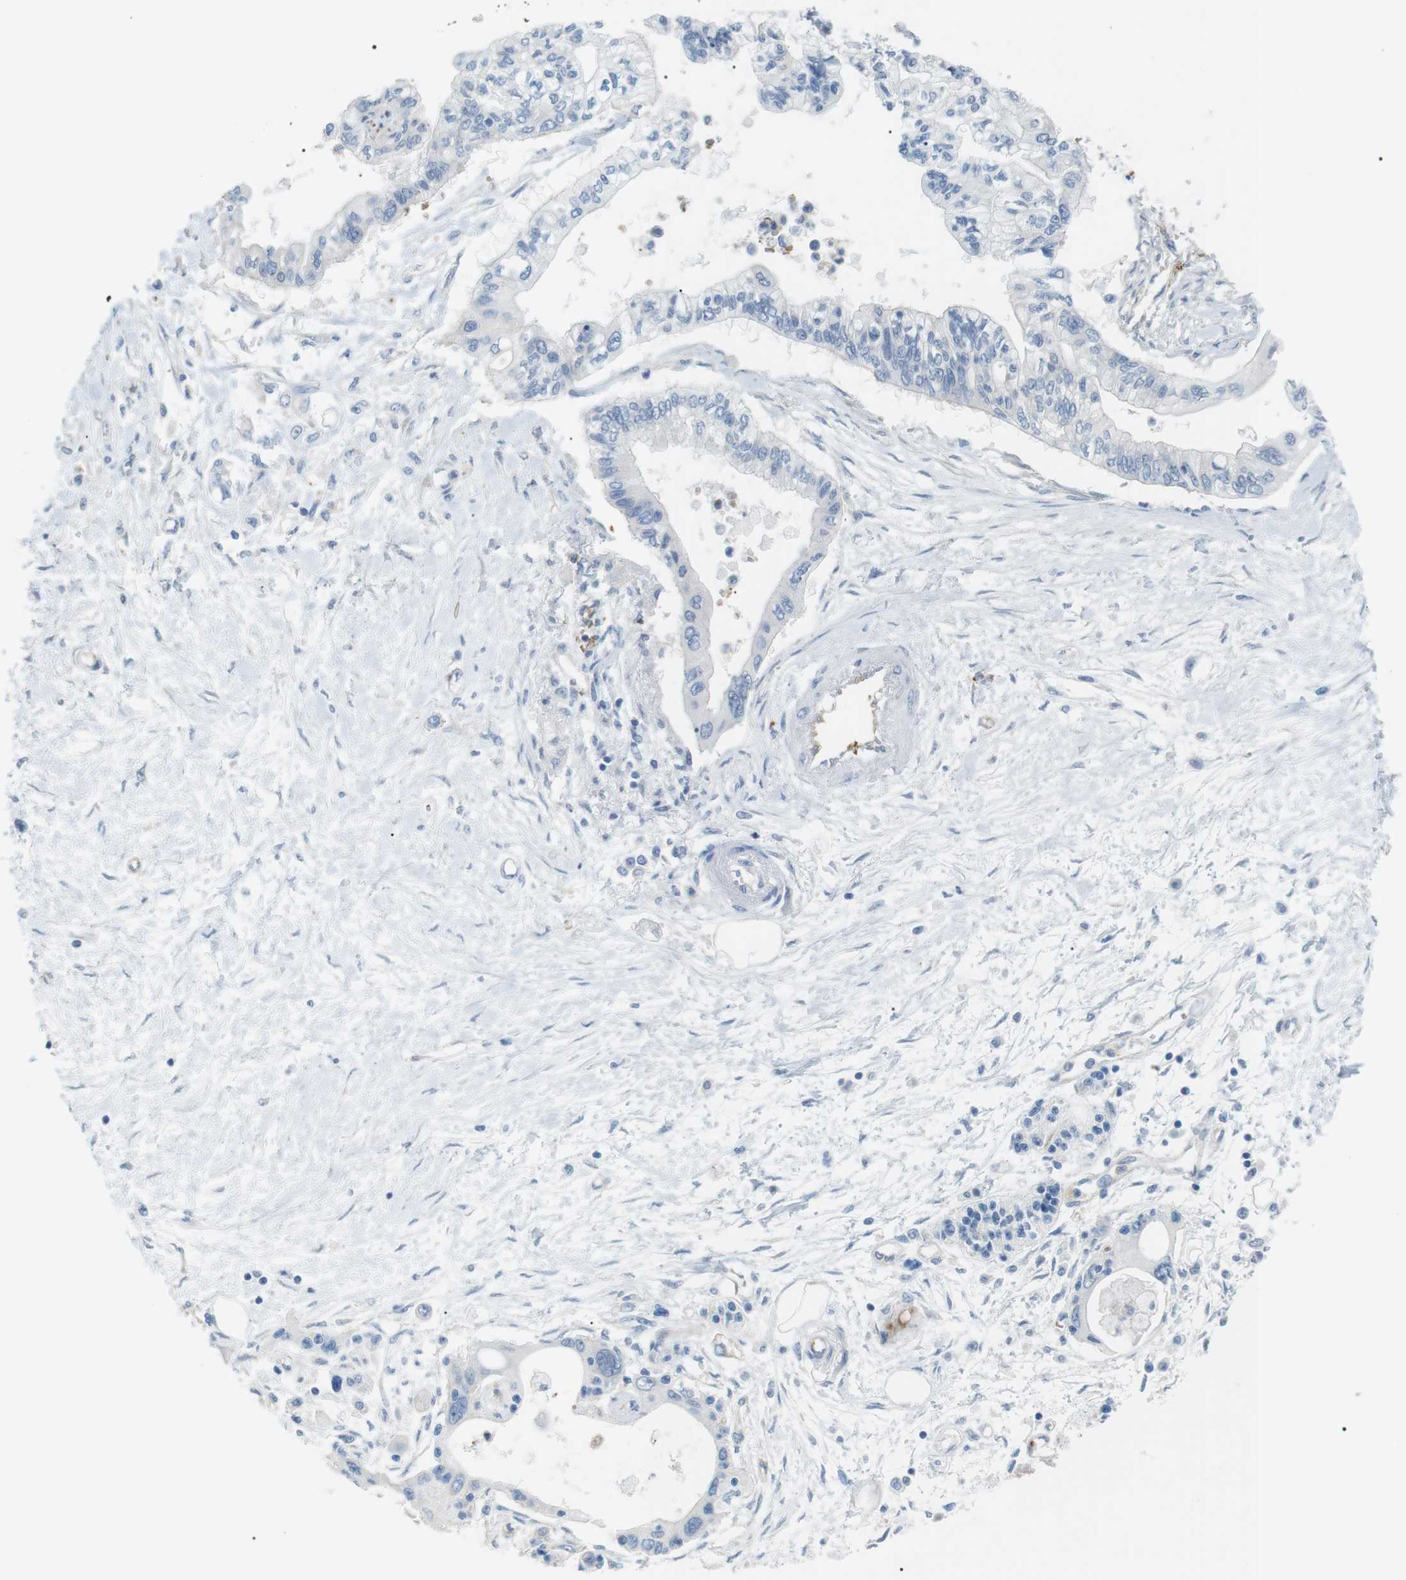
{"staining": {"intensity": "negative", "quantity": "none", "location": "none"}, "tissue": "pancreatic cancer", "cell_type": "Tumor cells", "image_type": "cancer", "snomed": [{"axis": "morphology", "description": "Adenocarcinoma, NOS"}, {"axis": "topography", "description": "Pancreas"}], "caption": "IHC image of neoplastic tissue: human adenocarcinoma (pancreatic) stained with DAB (3,3'-diaminobenzidine) demonstrates no significant protein expression in tumor cells. (Brightfield microscopy of DAB (3,3'-diaminobenzidine) immunohistochemistry (IHC) at high magnification).", "gene": "ADCY10", "patient": {"sex": "female", "age": 77}}